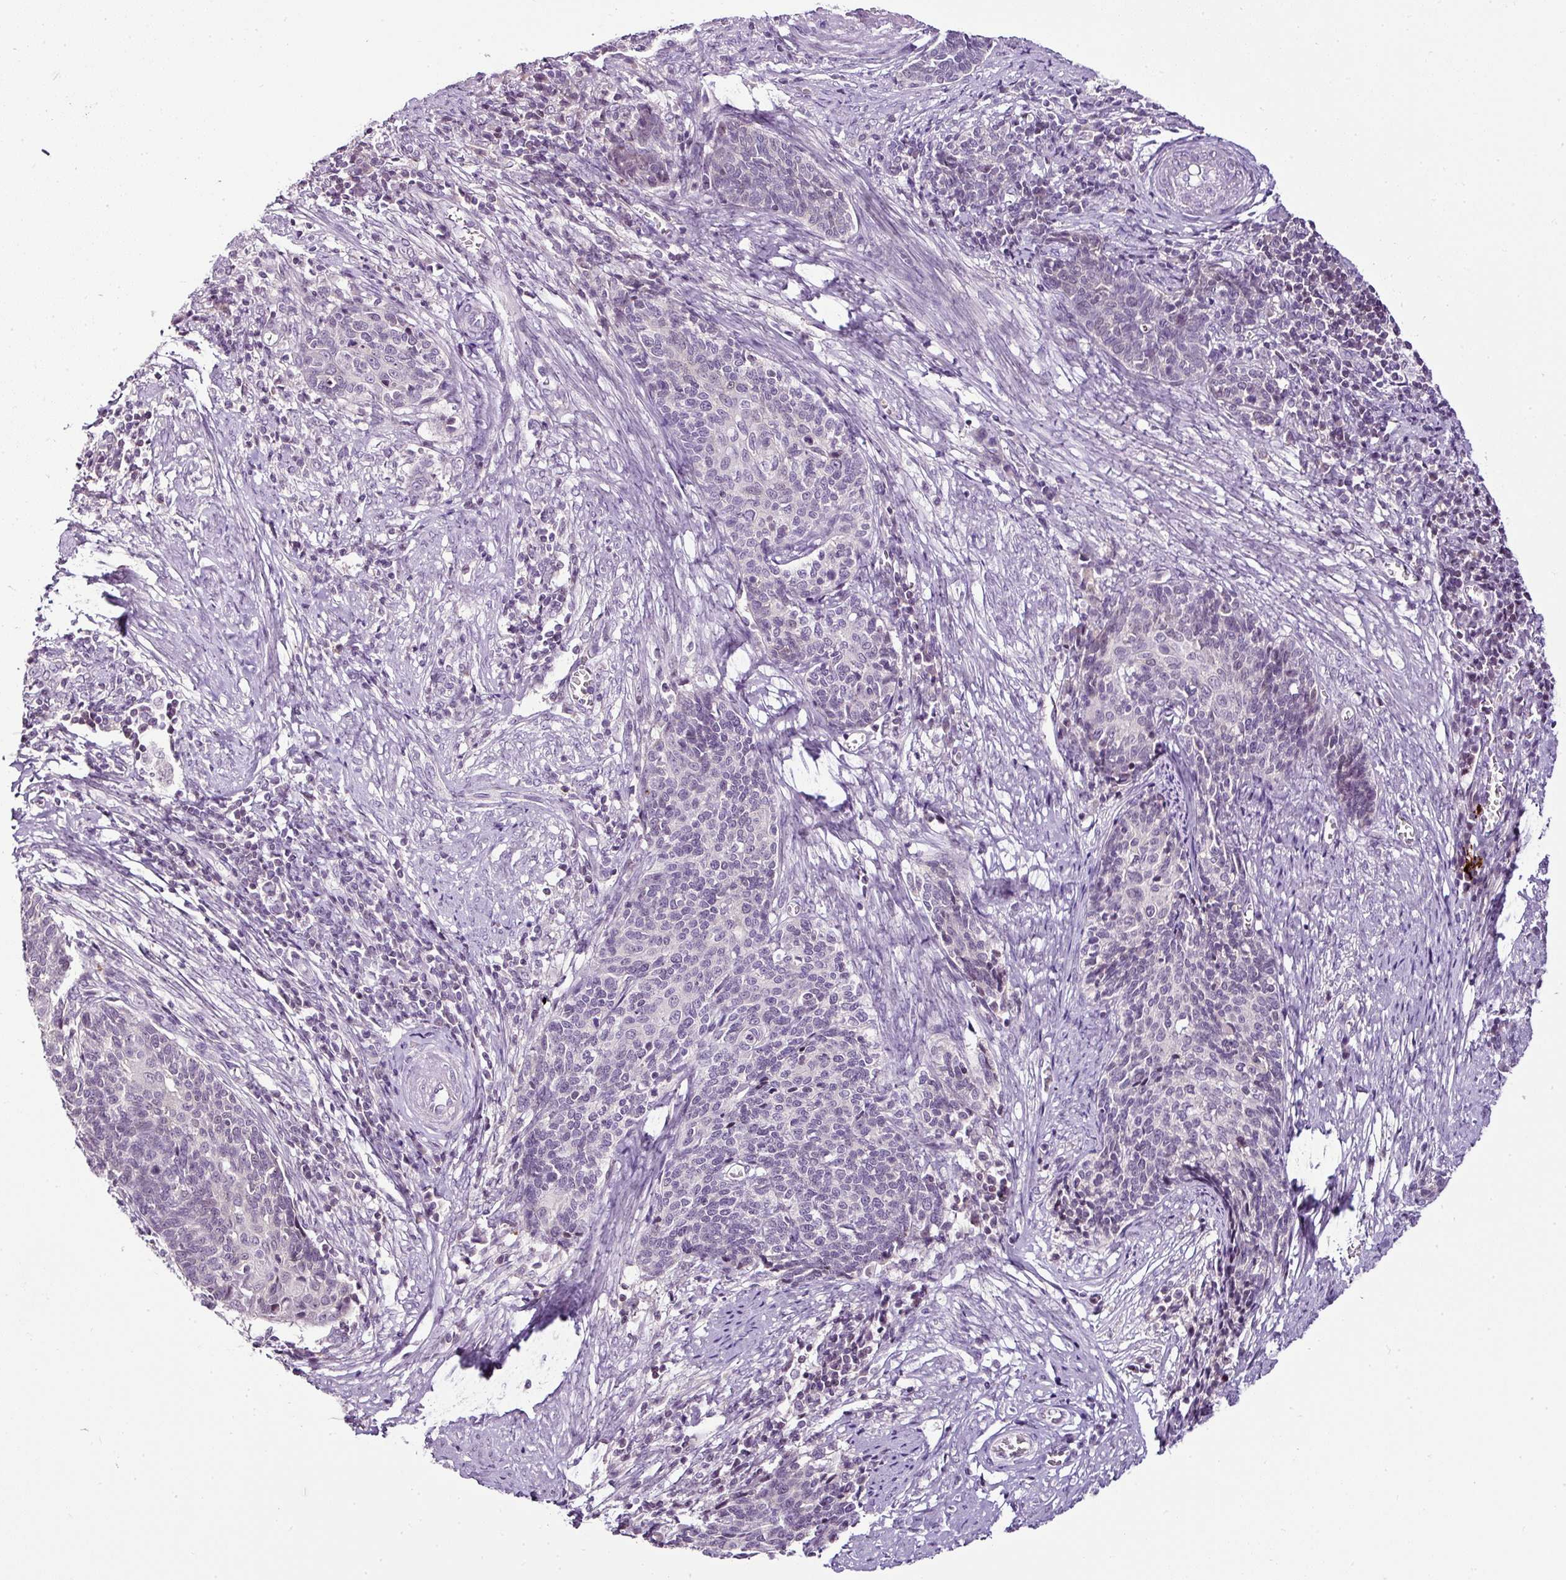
{"staining": {"intensity": "negative", "quantity": "none", "location": "none"}, "tissue": "cervical cancer", "cell_type": "Tumor cells", "image_type": "cancer", "snomed": [{"axis": "morphology", "description": "Squamous cell carcinoma, NOS"}, {"axis": "topography", "description": "Cervix"}], "caption": "Immunohistochemistry micrograph of squamous cell carcinoma (cervical) stained for a protein (brown), which demonstrates no positivity in tumor cells.", "gene": "TEX30", "patient": {"sex": "female", "age": 39}}